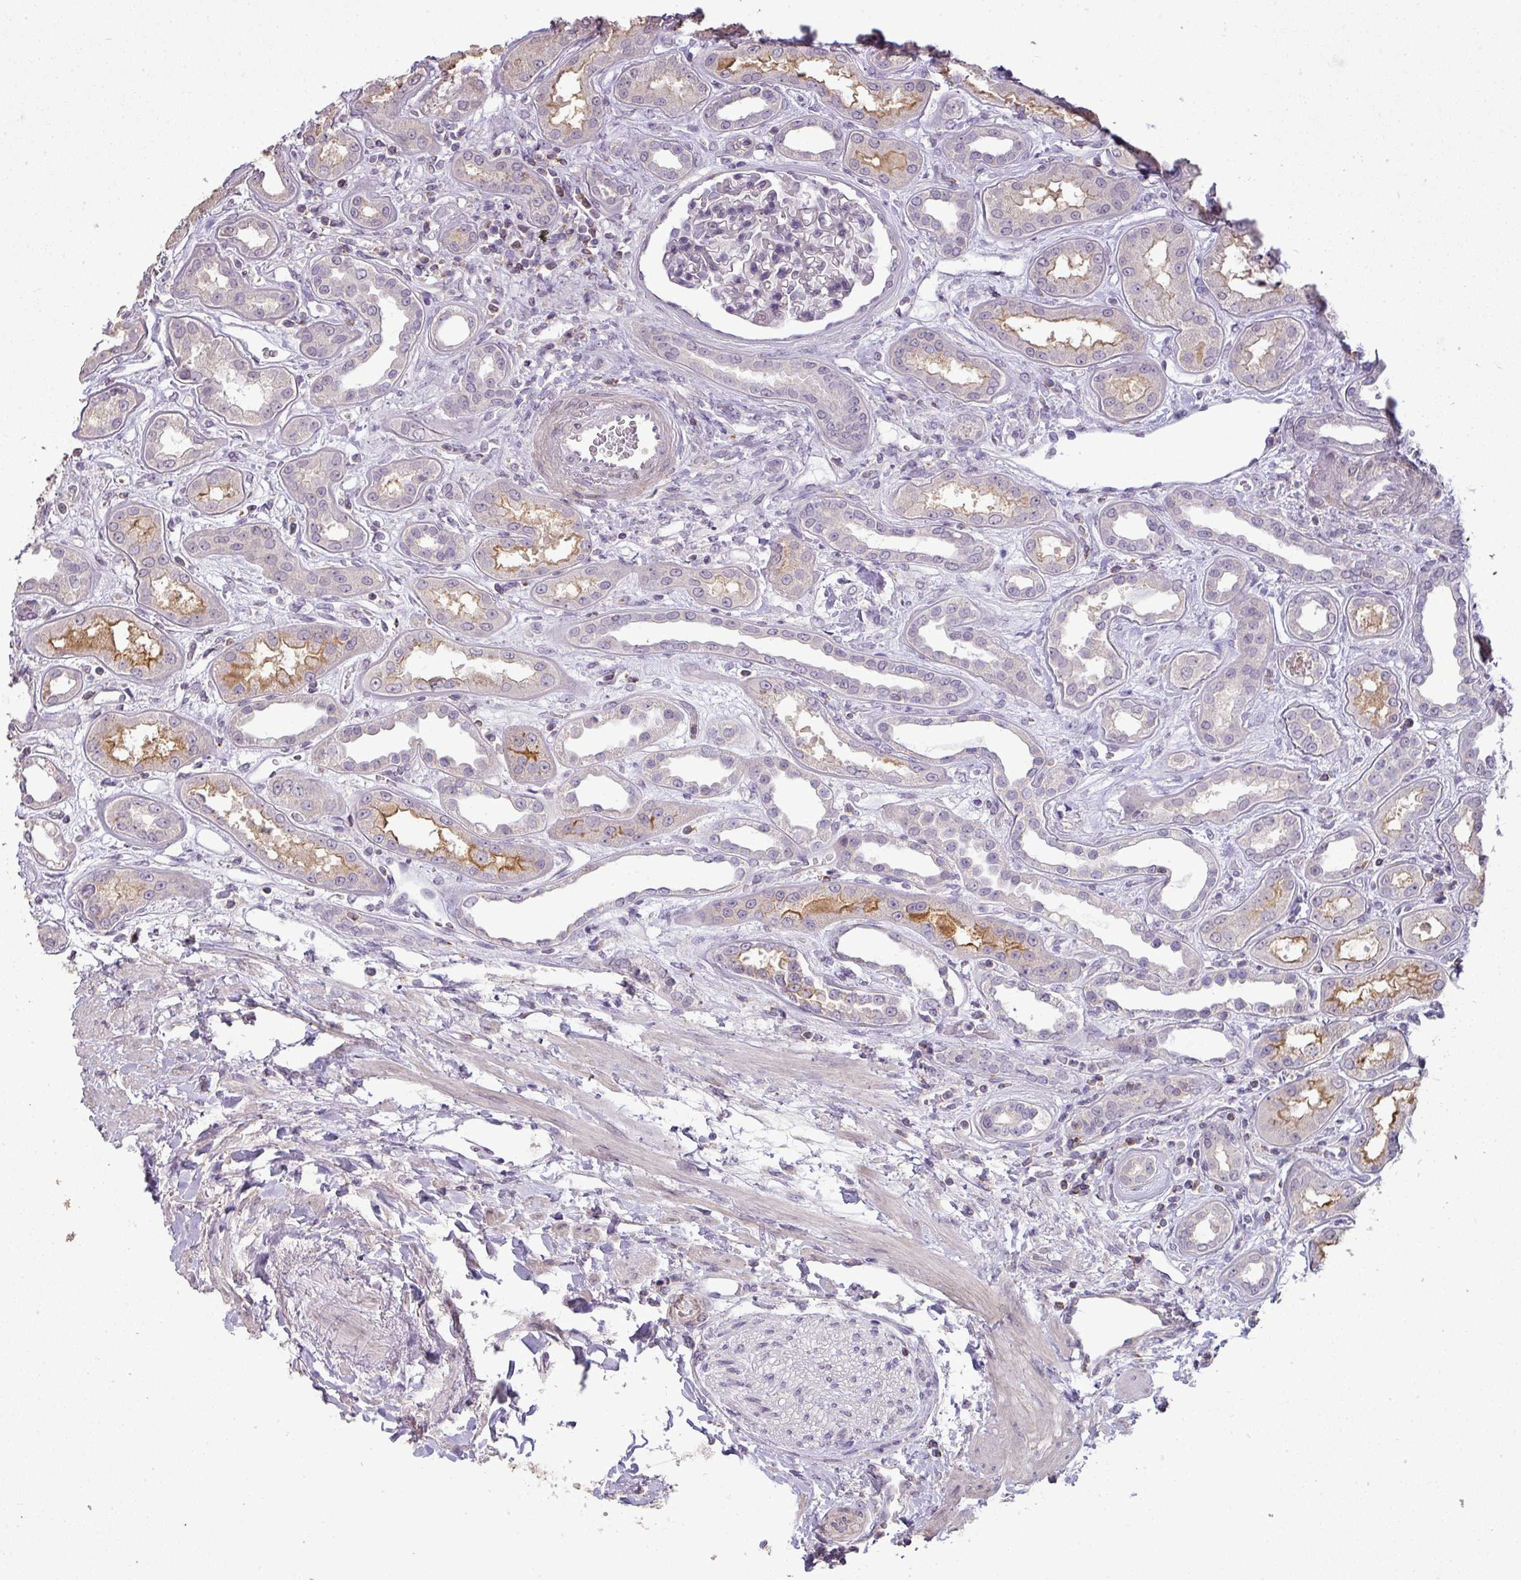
{"staining": {"intensity": "negative", "quantity": "none", "location": "none"}, "tissue": "kidney", "cell_type": "Cells in glomeruli", "image_type": "normal", "snomed": [{"axis": "morphology", "description": "Normal tissue, NOS"}, {"axis": "topography", "description": "Kidney"}], "caption": "Immunohistochemistry of benign human kidney demonstrates no staining in cells in glomeruli. Nuclei are stained in blue.", "gene": "LY9", "patient": {"sex": "male", "age": 59}}